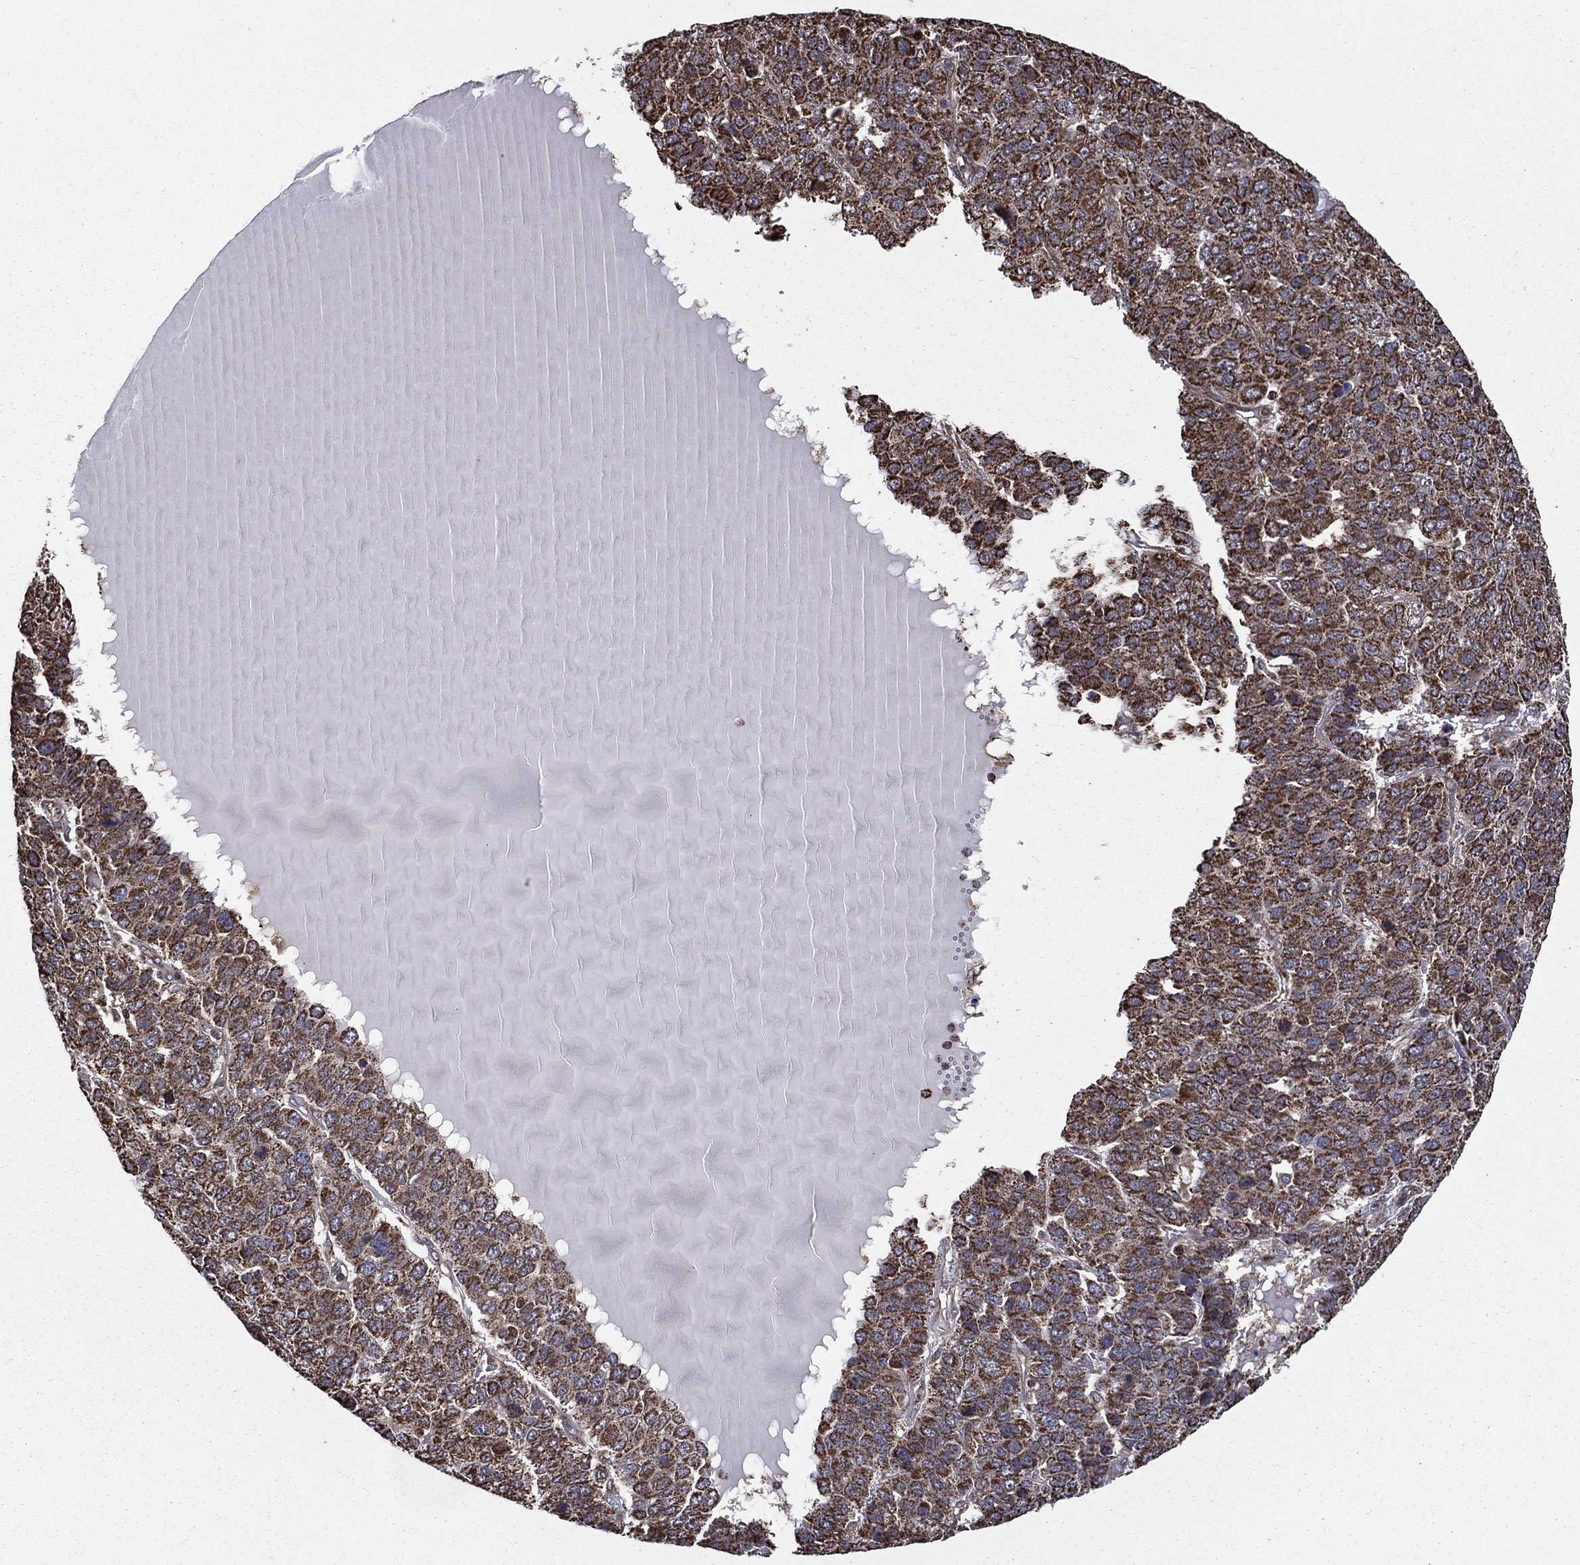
{"staining": {"intensity": "moderate", "quantity": ">75%", "location": "cytoplasmic/membranous"}, "tissue": "liver cancer", "cell_type": "Tumor cells", "image_type": "cancer", "snomed": [{"axis": "morphology", "description": "Carcinoma, Hepatocellular, NOS"}, {"axis": "topography", "description": "Liver"}], "caption": "About >75% of tumor cells in liver cancer exhibit moderate cytoplasmic/membranous protein positivity as visualized by brown immunohistochemical staining.", "gene": "RIGI", "patient": {"sex": "male", "age": 69}}